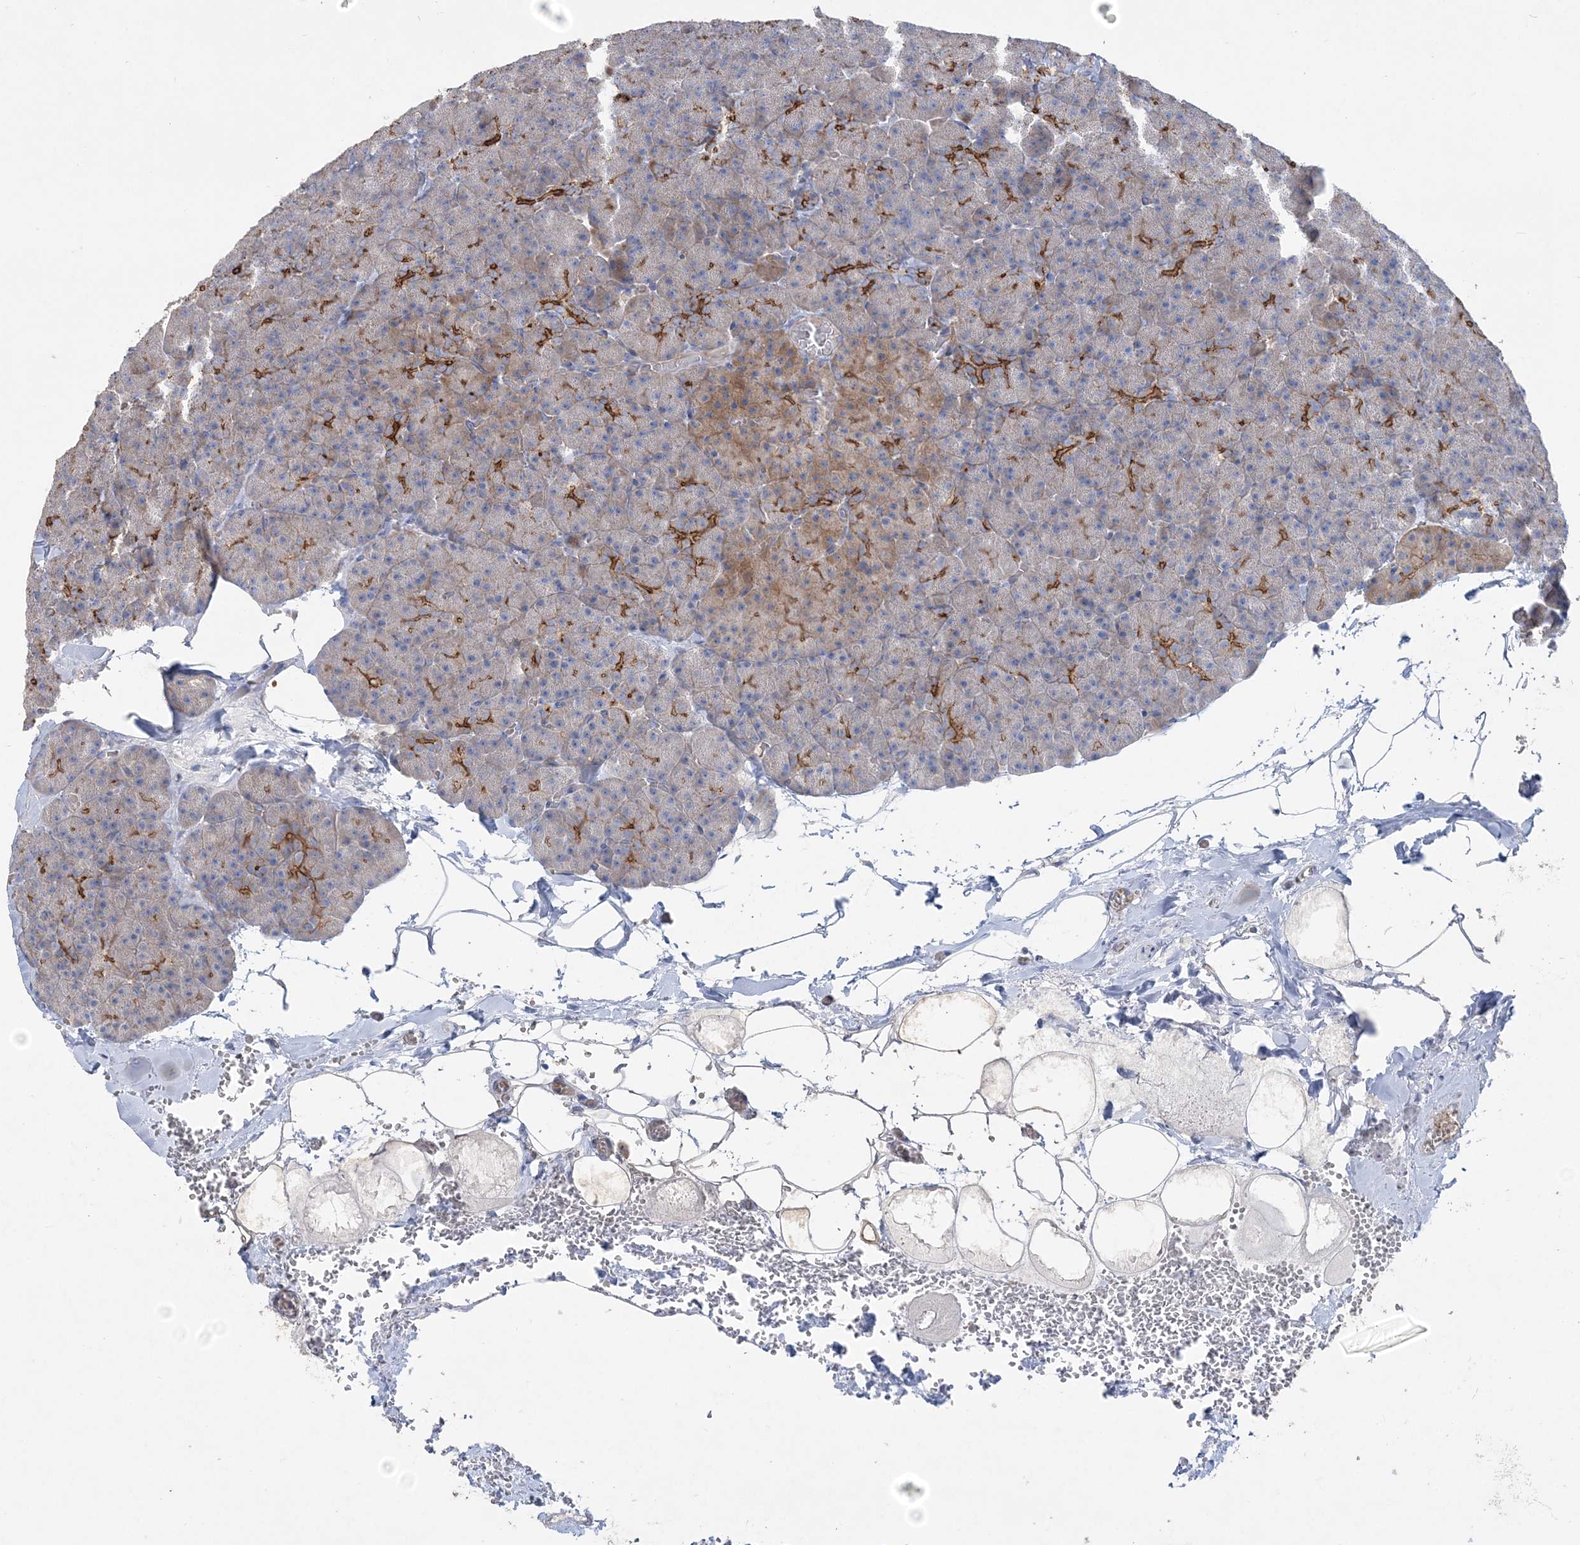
{"staining": {"intensity": "moderate", "quantity": "25%-75%", "location": "cytoplasmic/membranous"}, "tissue": "pancreas", "cell_type": "Exocrine glandular cells", "image_type": "normal", "snomed": [{"axis": "morphology", "description": "Normal tissue, NOS"}, {"axis": "morphology", "description": "Carcinoid, malignant, NOS"}, {"axis": "topography", "description": "Pancreas"}], "caption": "High-magnification brightfield microscopy of unremarkable pancreas stained with DAB (brown) and counterstained with hematoxylin (blue). exocrine glandular cells exhibit moderate cytoplasmic/membranous positivity is appreciated in approximately25%-75% of cells. (IHC, brightfield microscopy, high magnification).", "gene": "PIGC", "patient": {"sex": "female", "age": 35}}